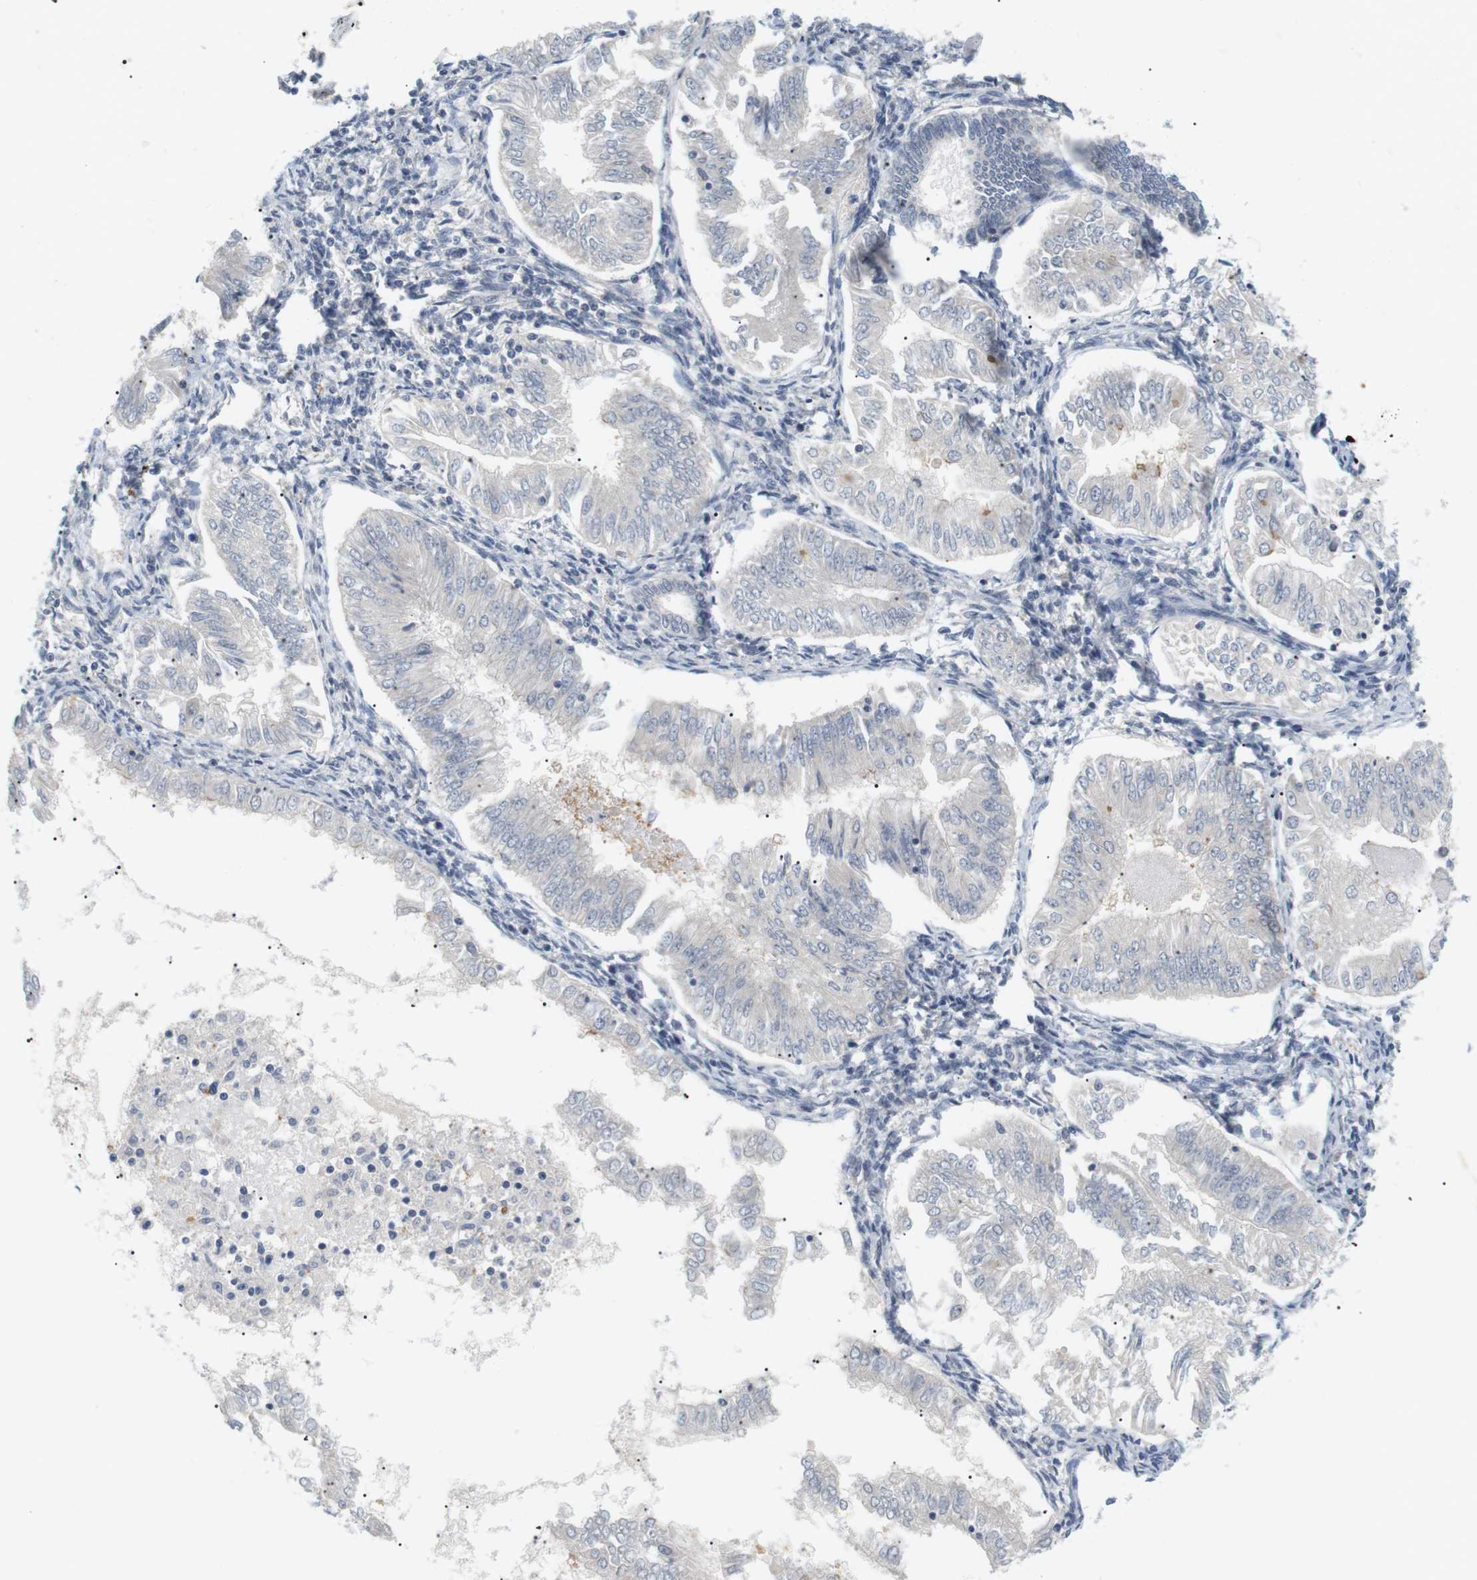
{"staining": {"intensity": "negative", "quantity": "none", "location": "none"}, "tissue": "endometrial cancer", "cell_type": "Tumor cells", "image_type": "cancer", "snomed": [{"axis": "morphology", "description": "Adenocarcinoma, NOS"}, {"axis": "topography", "description": "Endometrium"}], "caption": "Protein analysis of endometrial cancer displays no significant expression in tumor cells.", "gene": "EVA1C", "patient": {"sex": "female", "age": 53}}